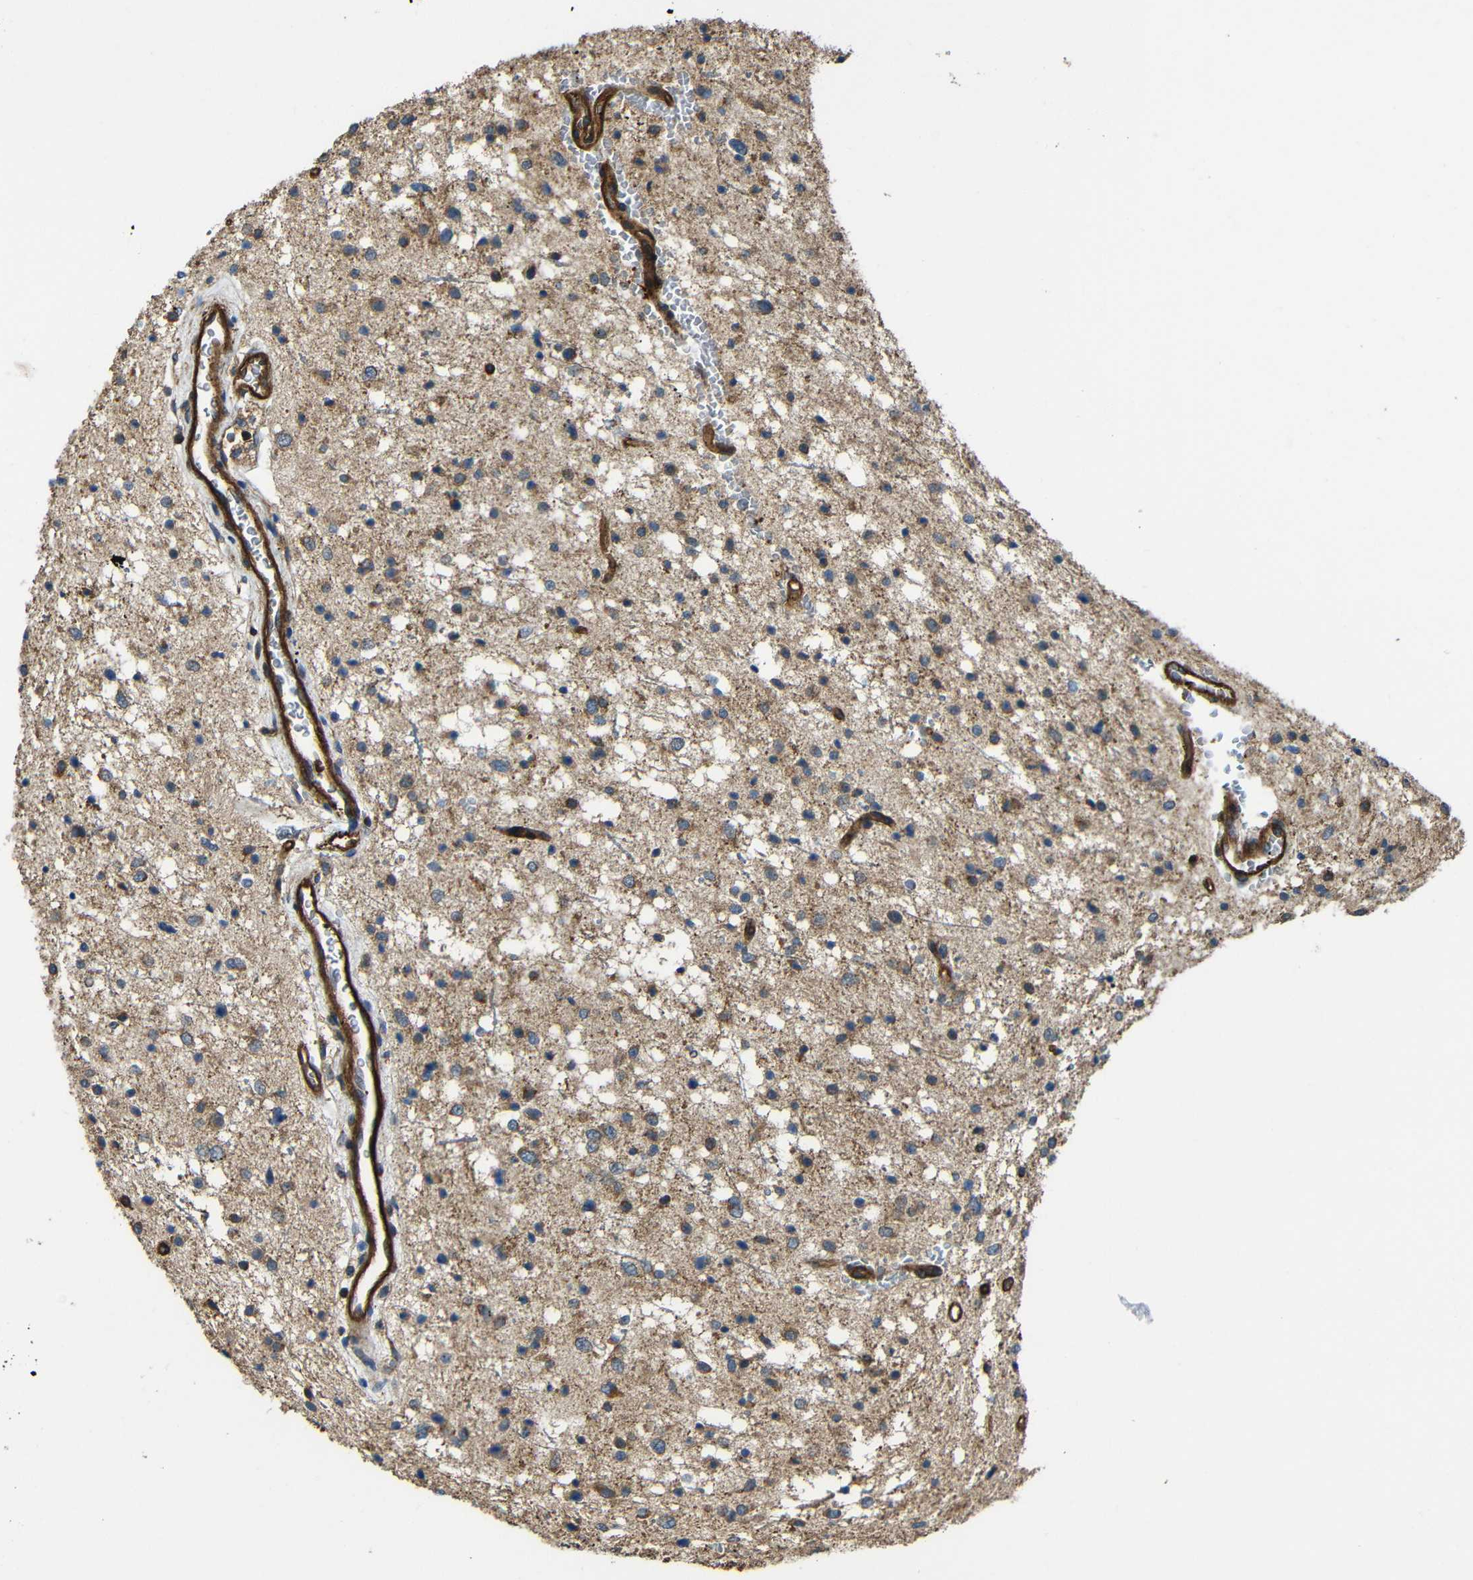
{"staining": {"intensity": "weak", "quantity": "<25%", "location": "cytoplasmic/membranous"}, "tissue": "glioma", "cell_type": "Tumor cells", "image_type": "cancer", "snomed": [{"axis": "morphology", "description": "Glioma, malignant, Low grade"}, {"axis": "topography", "description": "Brain"}], "caption": "Immunohistochemistry (IHC) micrograph of neoplastic tissue: human glioma stained with DAB demonstrates no significant protein positivity in tumor cells.", "gene": "PTCH1", "patient": {"sex": "female", "age": 37}}